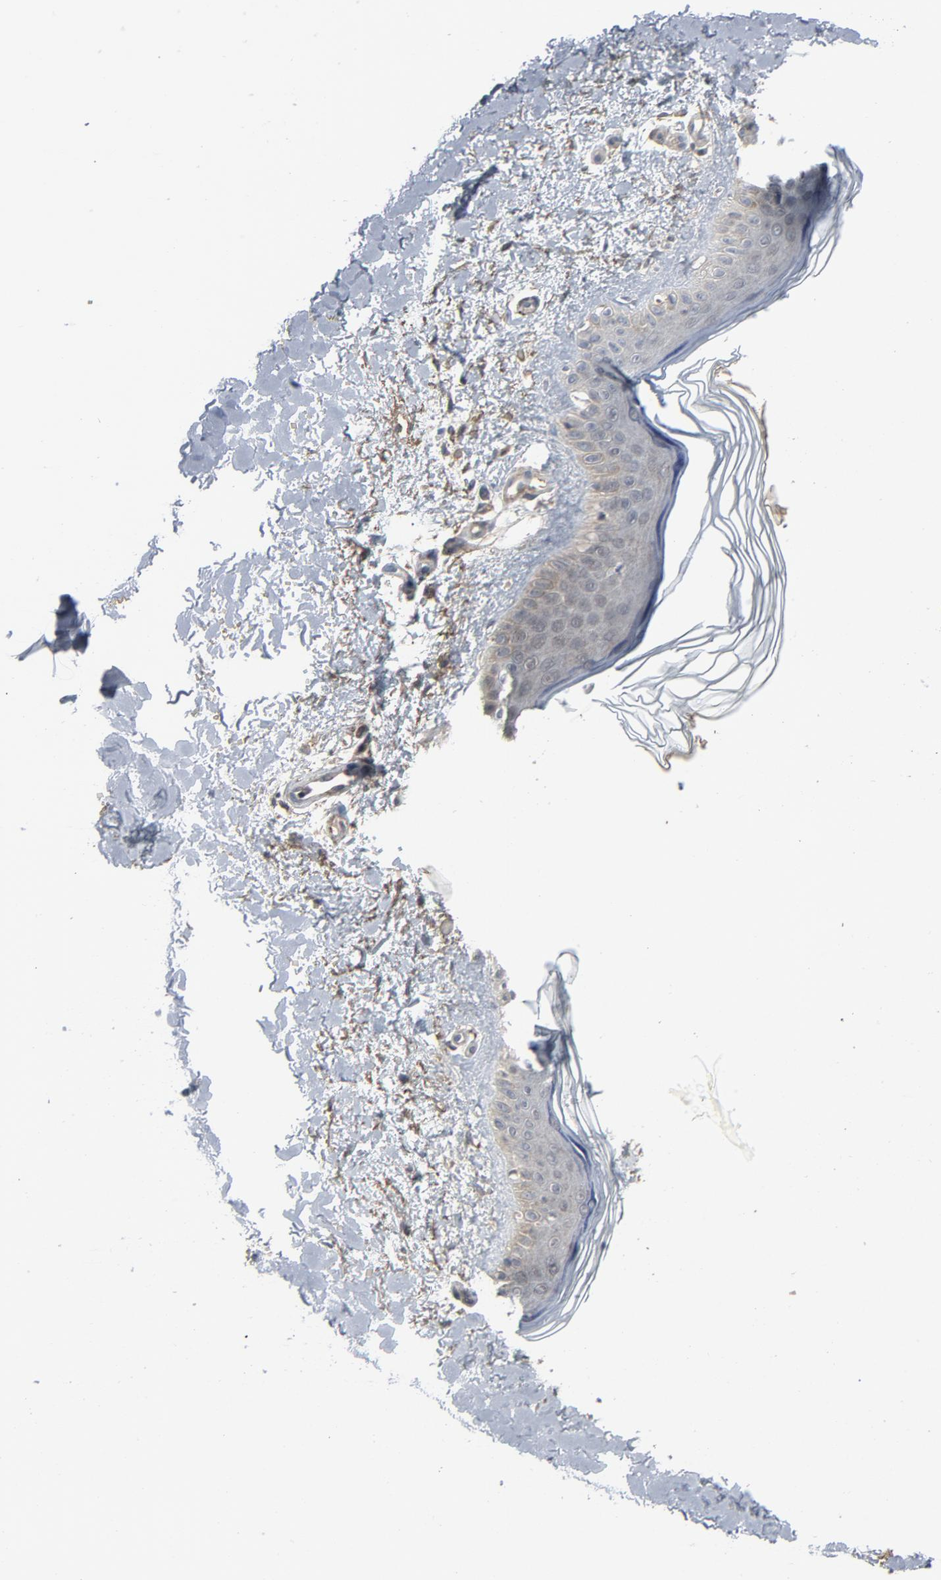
{"staining": {"intensity": "weak", "quantity": "25%-75%", "location": "cytoplasmic/membranous"}, "tissue": "skin", "cell_type": "Fibroblasts", "image_type": "normal", "snomed": [{"axis": "morphology", "description": "Normal tissue, NOS"}, {"axis": "topography", "description": "Skin"}], "caption": "DAB (3,3'-diaminobenzidine) immunohistochemical staining of benign human skin exhibits weak cytoplasmic/membranous protein positivity in about 25%-75% of fibroblasts. The staining was performed using DAB to visualize the protein expression in brown, while the nuclei were stained in blue with hematoxylin (Magnification: 20x).", "gene": "PDZD4", "patient": {"sex": "female", "age": 19}}